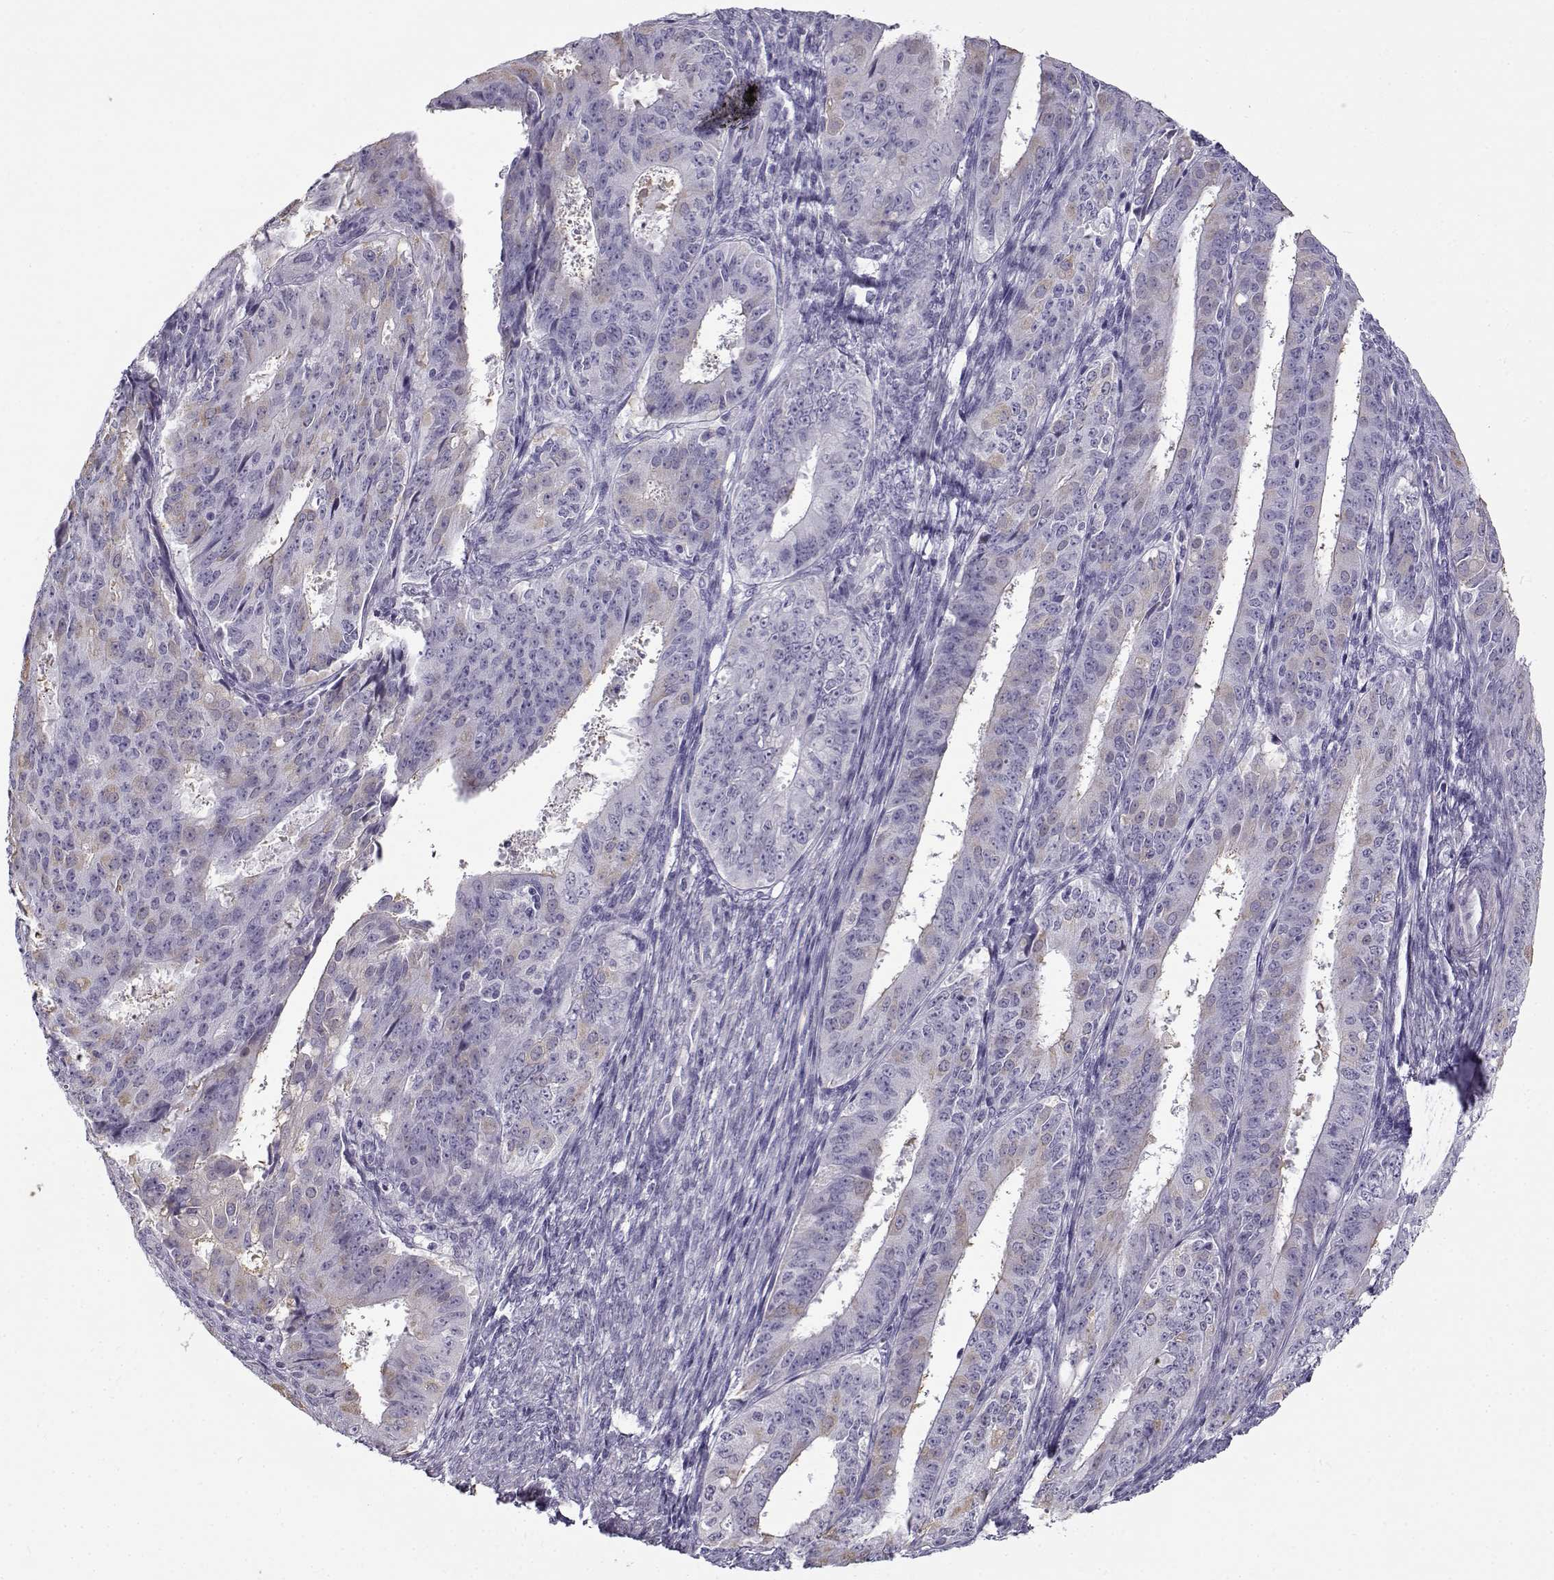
{"staining": {"intensity": "negative", "quantity": "none", "location": "none"}, "tissue": "ovarian cancer", "cell_type": "Tumor cells", "image_type": "cancer", "snomed": [{"axis": "morphology", "description": "Carcinoma, endometroid"}, {"axis": "topography", "description": "Ovary"}], "caption": "DAB immunohistochemical staining of human endometroid carcinoma (ovarian) shows no significant staining in tumor cells. (DAB (3,3'-diaminobenzidine) IHC visualized using brightfield microscopy, high magnification).", "gene": "TEX55", "patient": {"sex": "female", "age": 42}}